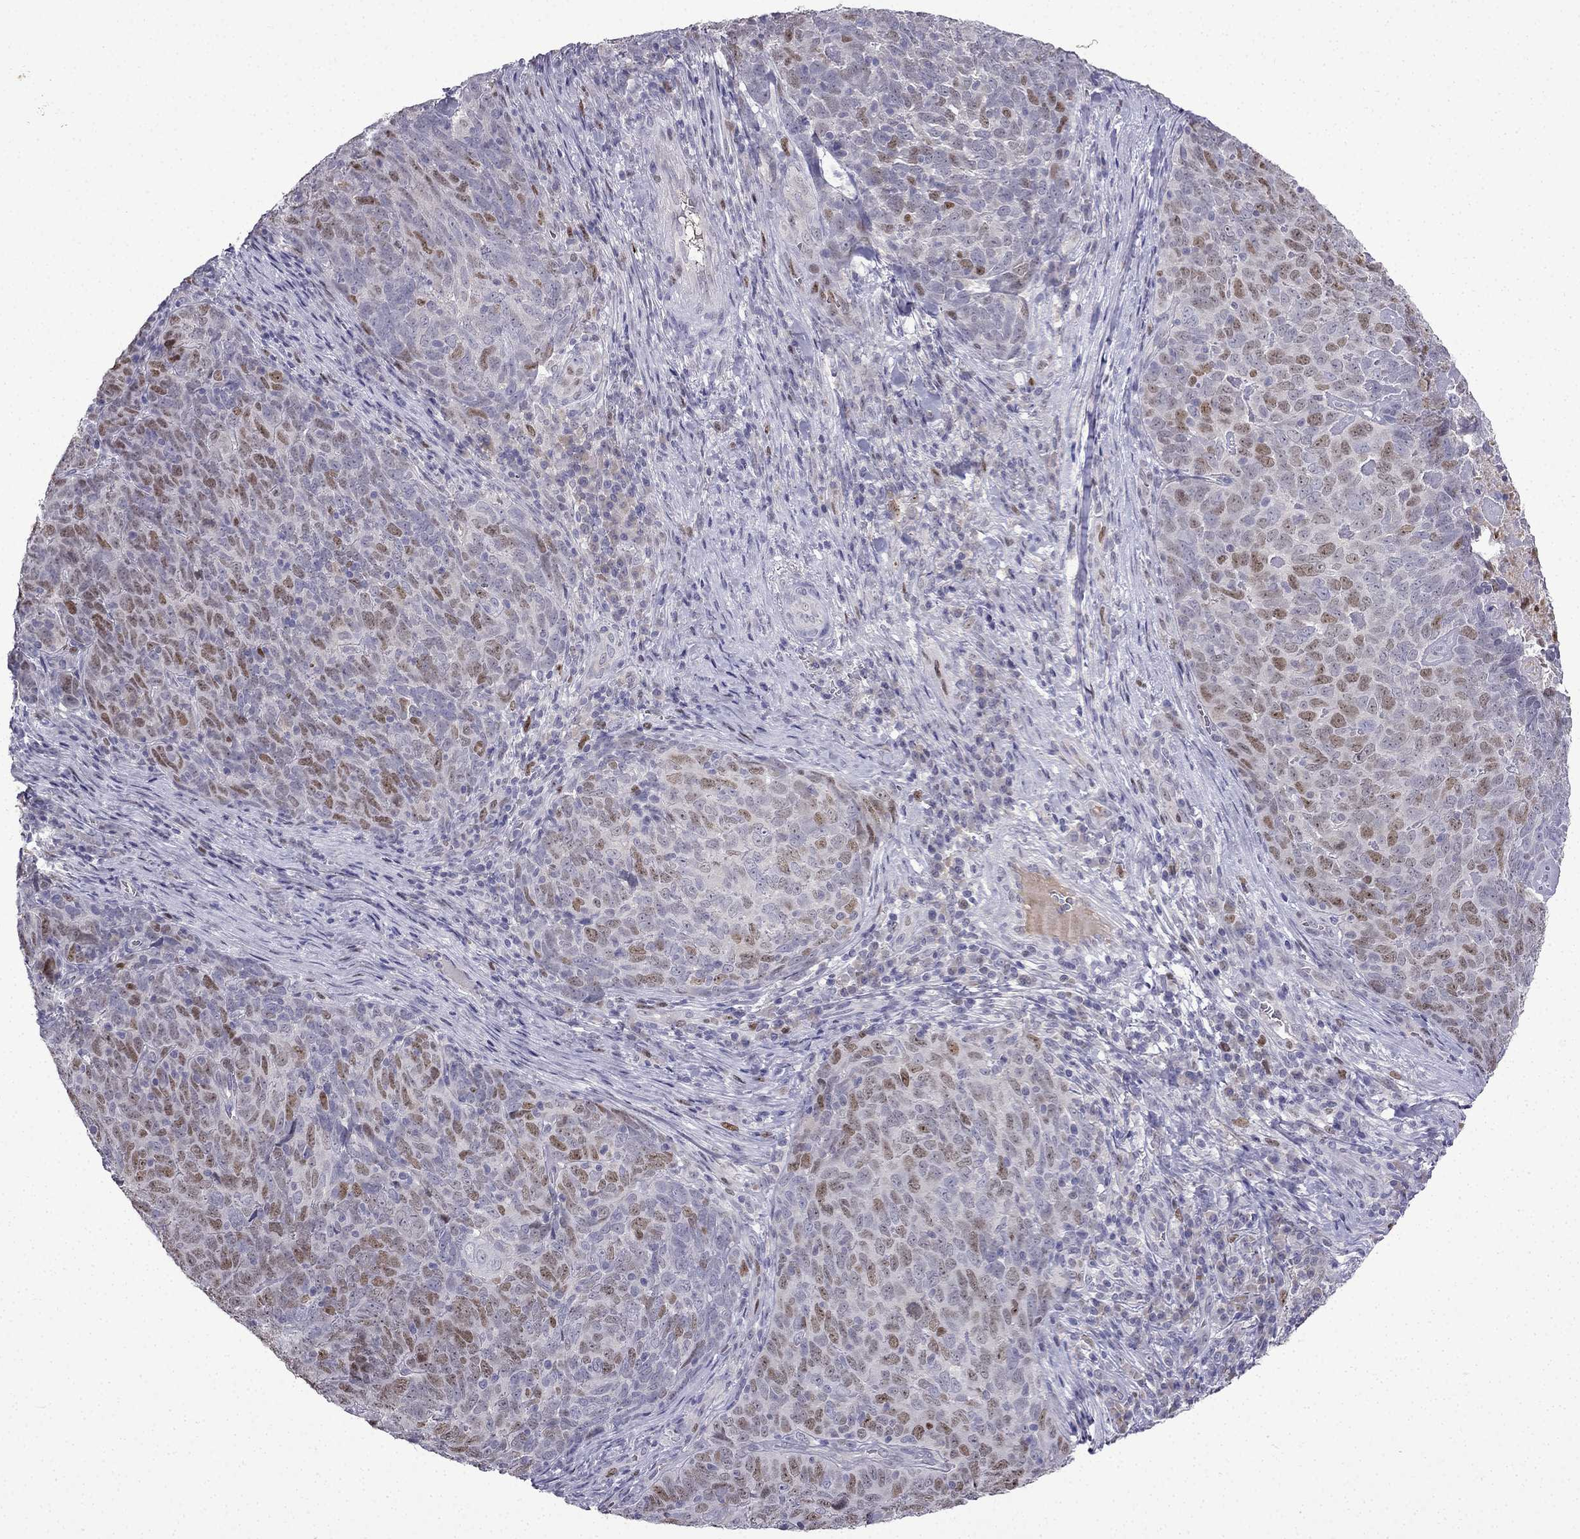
{"staining": {"intensity": "moderate", "quantity": "25%-75%", "location": "nuclear"}, "tissue": "skin cancer", "cell_type": "Tumor cells", "image_type": "cancer", "snomed": [{"axis": "morphology", "description": "Squamous cell carcinoma, NOS"}, {"axis": "topography", "description": "Skin"}, {"axis": "topography", "description": "Anal"}], "caption": "Tumor cells demonstrate medium levels of moderate nuclear positivity in about 25%-75% of cells in human skin cancer (squamous cell carcinoma).", "gene": "UHRF1", "patient": {"sex": "female", "age": 51}}